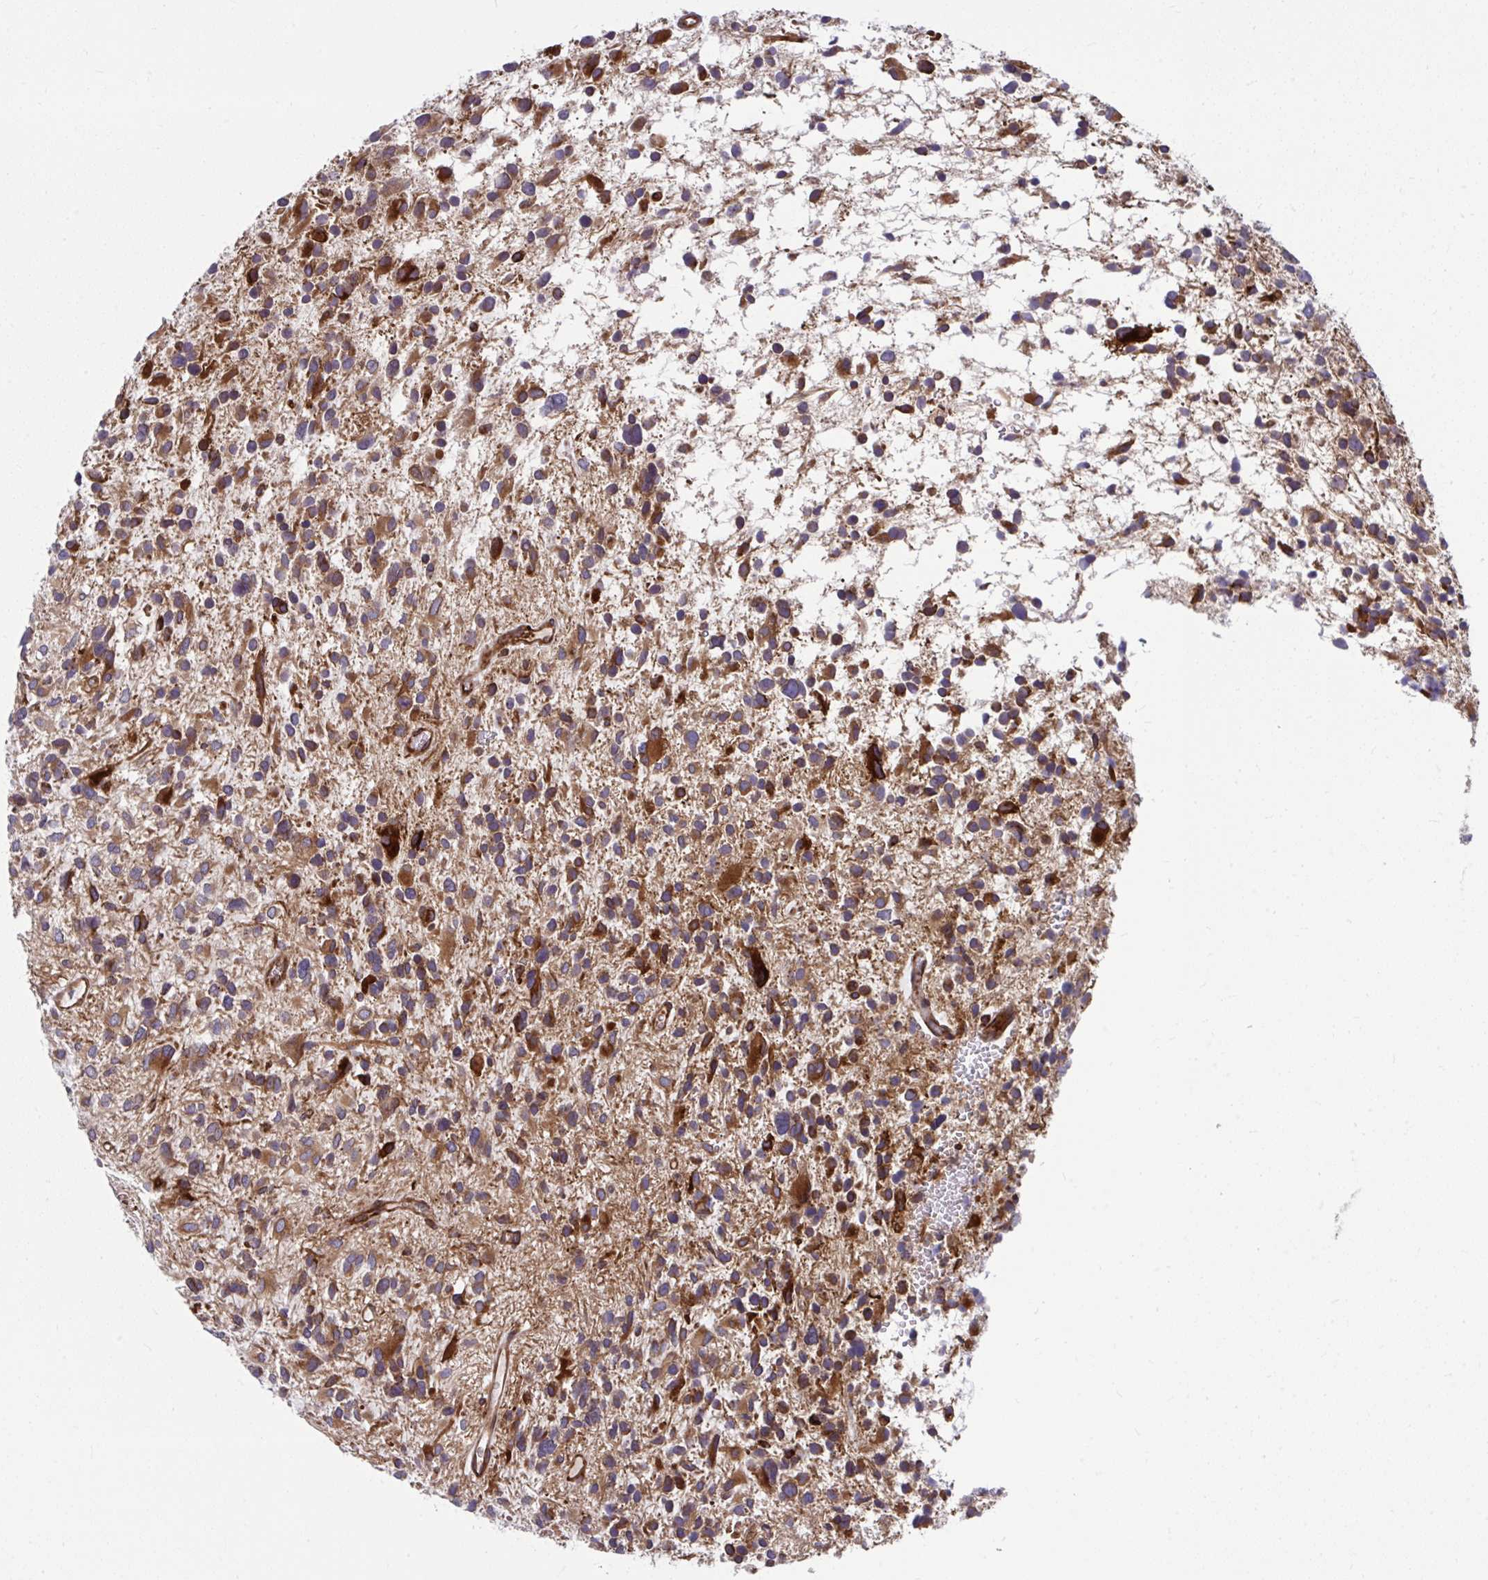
{"staining": {"intensity": "strong", "quantity": "25%-75%", "location": "cytoplasmic/membranous"}, "tissue": "glioma", "cell_type": "Tumor cells", "image_type": "cancer", "snomed": [{"axis": "morphology", "description": "Glioma, malignant, High grade"}, {"axis": "topography", "description": "Brain"}], "caption": "Glioma stained with a protein marker demonstrates strong staining in tumor cells.", "gene": "STIM2", "patient": {"sex": "female", "age": 11}}